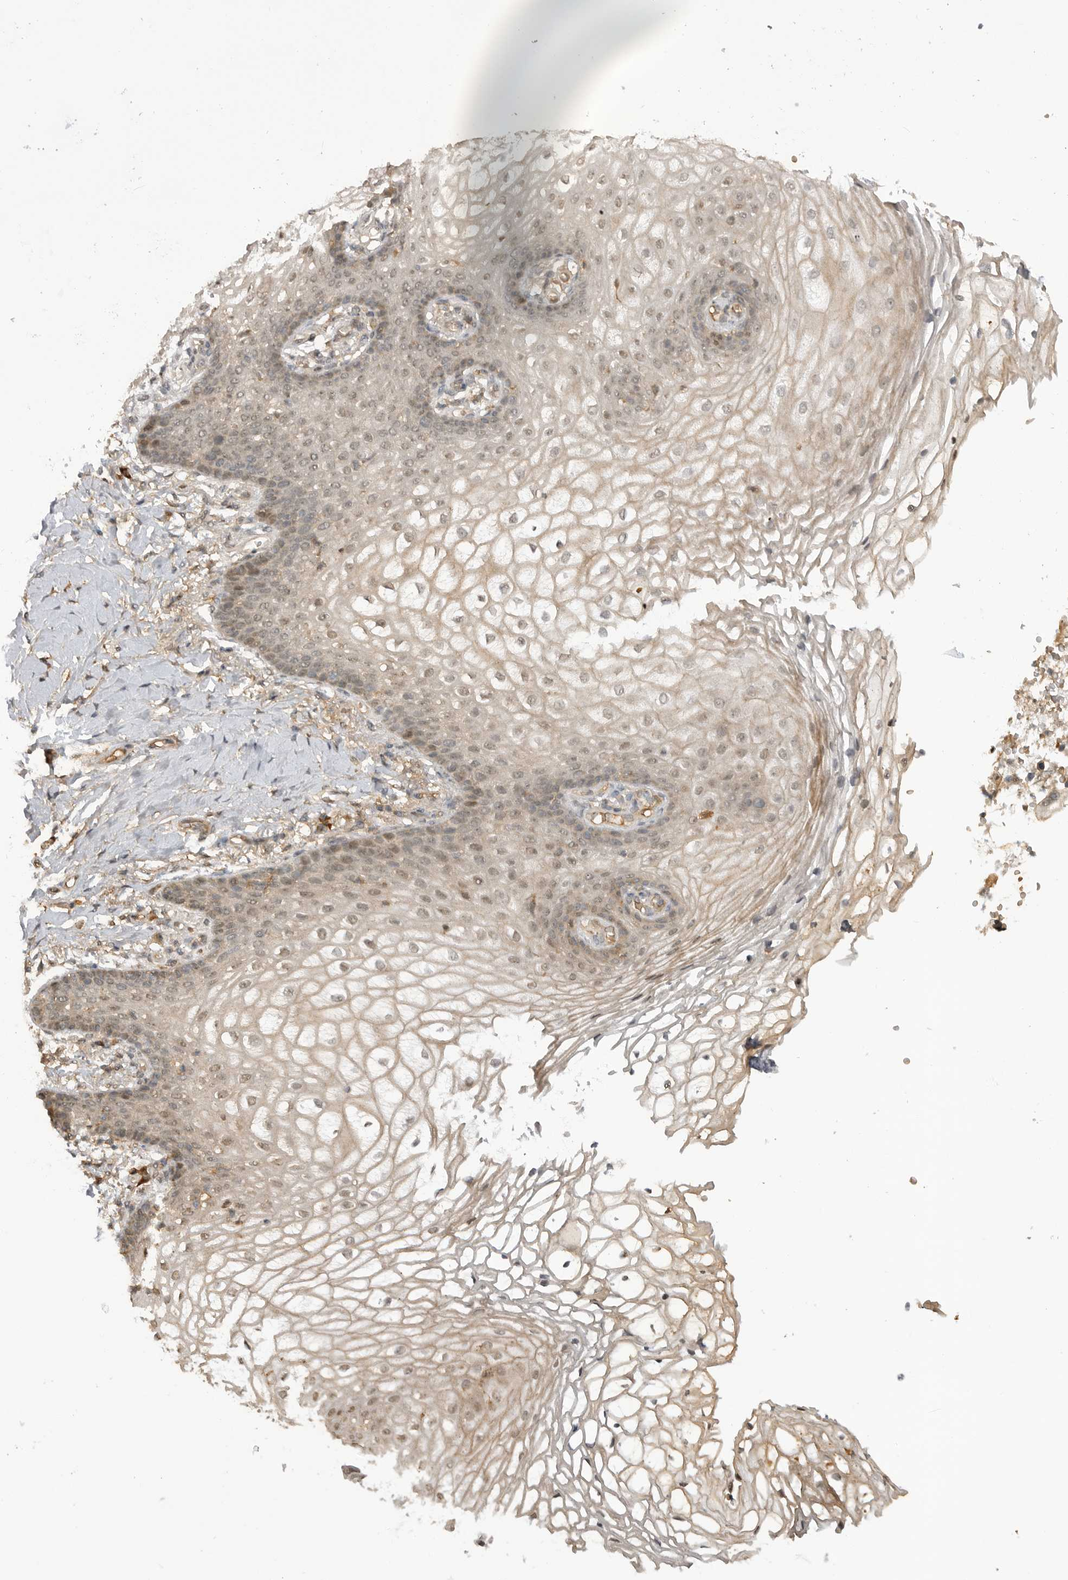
{"staining": {"intensity": "moderate", "quantity": ">75%", "location": "nuclear"}, "tissue": "vagina", "cell_type": "Squamous epithelial cells", "image_type": "normal", "snomed": [{"axis": "morphology", "description": "Normal tissue, NOS"}, {"axis": "topography", "description": "Vagina"}], "caption": "Vagina stained for a protein displays moderate nuclear positivity in squamous epithelial cells. (DAB (3,3'-diaminobenzidine) = brown stain, brightfield microscopy at high magnification).", "gene": "ASPSCR1", "patient": {"sex": "female", "age": 60}}